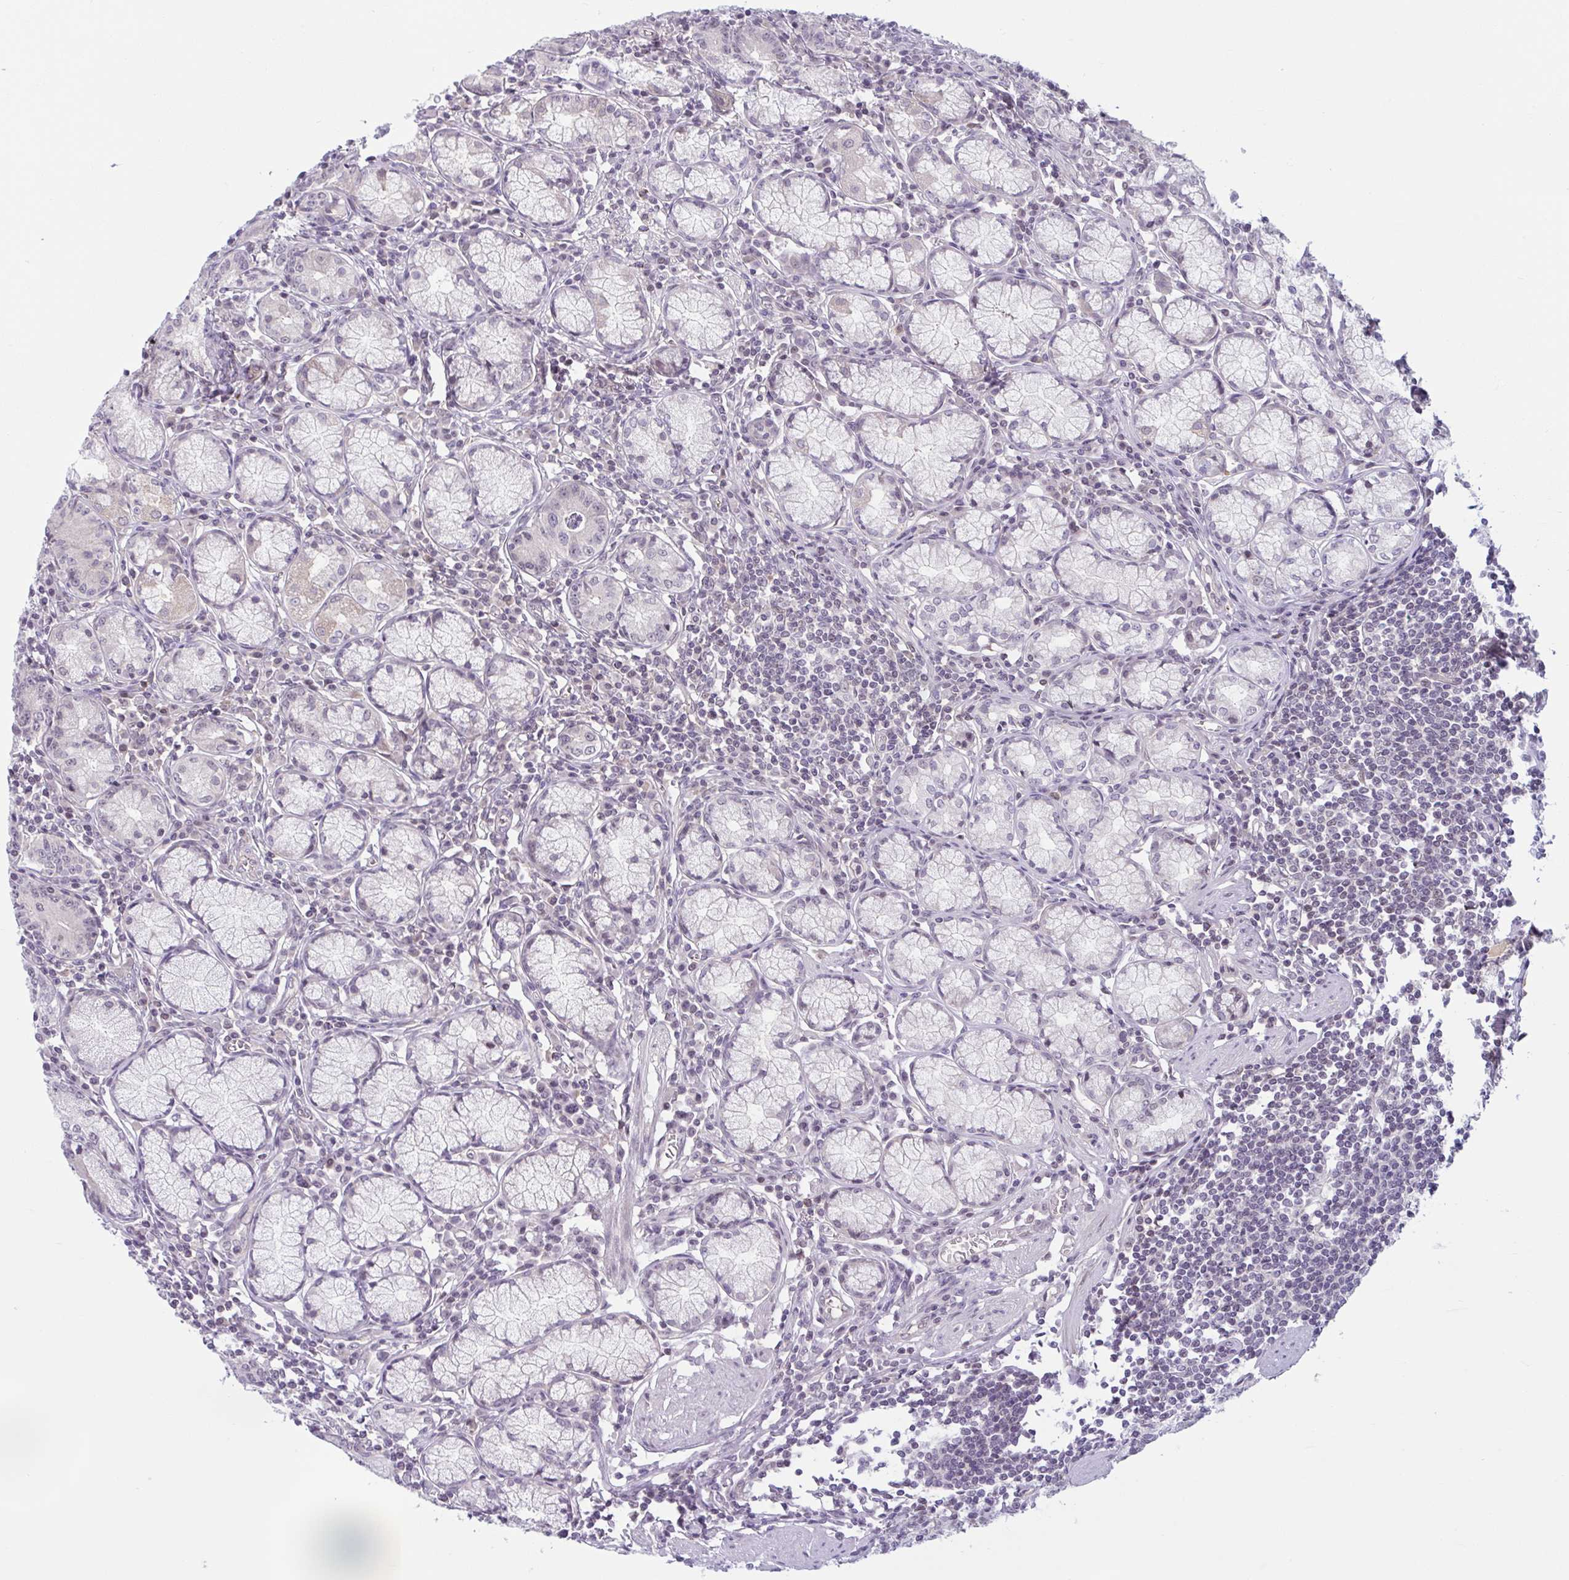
{"staining": {"intensity": "weak", "quantity": "25%-75%", "location": "cytoplasmic/membranous"}, "tissue": "stomach", "cell_type": "Glandular cells", "image_type": "normal", "snomed": [{"axis": "morphology", "description": "Normal tissue, NOS"}, {"axis": "topography", "description": "Stomach"}], "caption": "High-power microscopy captured an immunohistochemistry (IHC) histopathology image of benign stomach, revealing weak cytoplasmic/membranous positivity in about 25%-75% of glandular cells.", "gene": "TTC7B", "patient": {"sex": "male", "age": 55}}